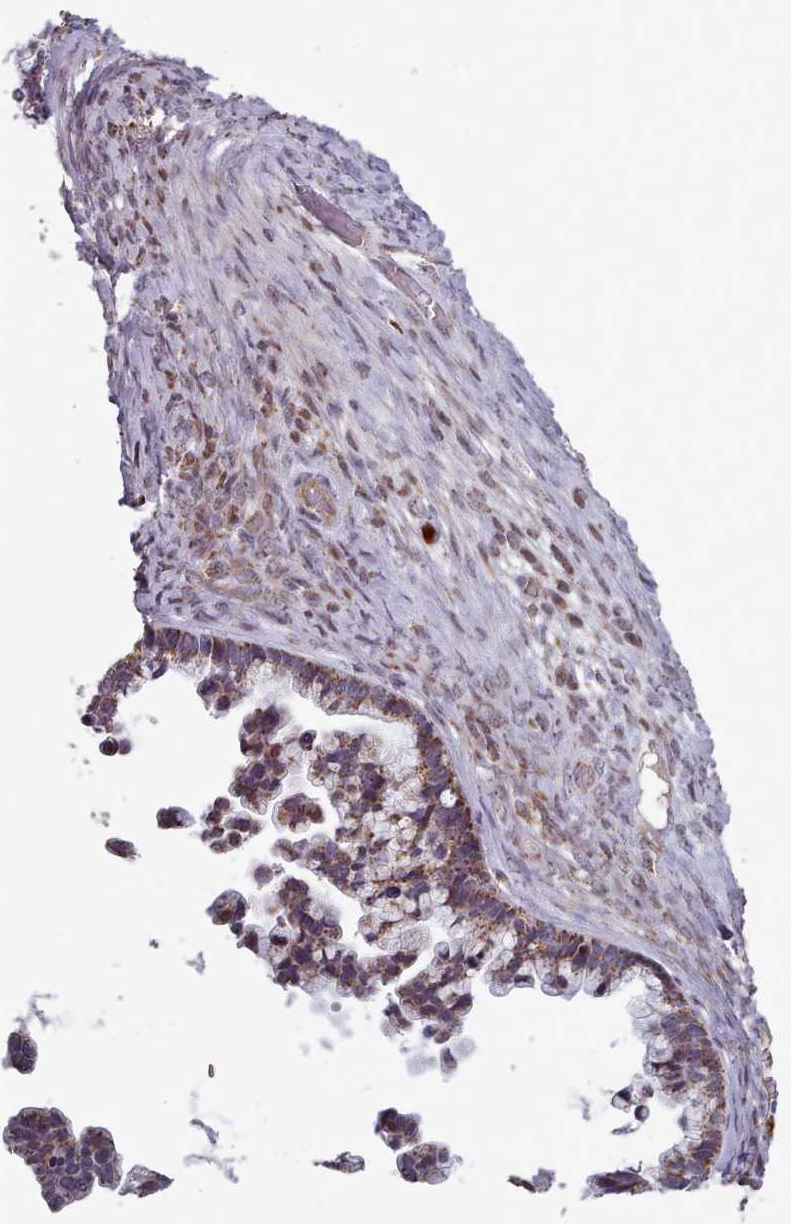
{"staining": {"intensity": "moderate", "quantity": ">75%", "location": "cytoplasmic/membranous"}, "tissue": "ovarian cancer", "cell_type": "Tumor cells", "image_type": "cancer", "snomed": [{"axis": "morphology", "description": "Cystadenocarcinoma, serous, NOS"}, {"axis": "topography", "description": "Ovary"}], "caption": "High-power microscopy captured an immunohistochemistry (IHC) photomicrograph of ovarian cancer, revealing moderate cytoplasmic/membranous staining in approximately >75% of tumor cells.", "gene": "TRARG1", "patient": {"sex": "female", "age": 56}}